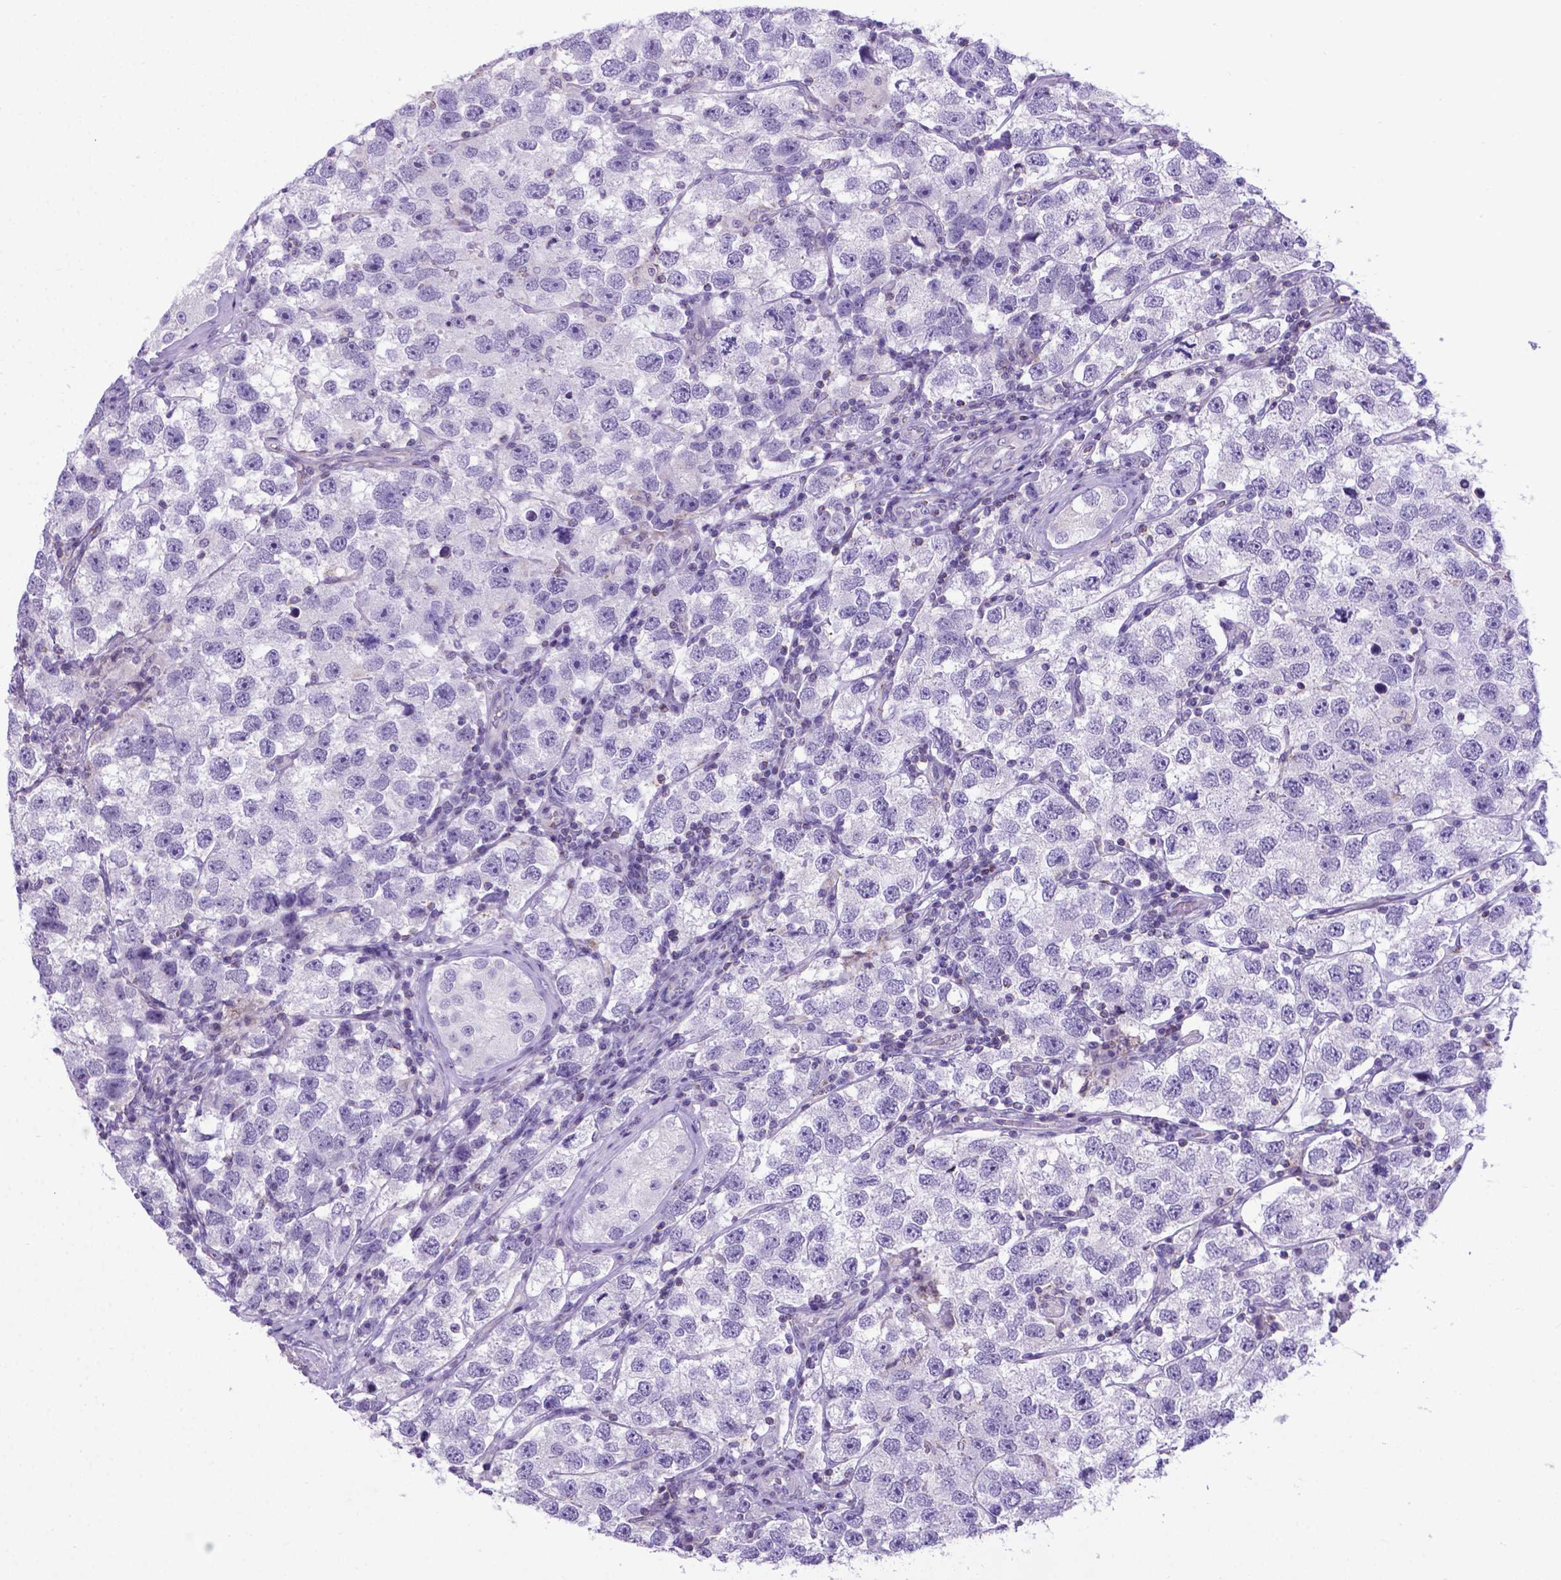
{"staining": {"intensity": "negative", "quantity": "none", "location": "none"}, "tissue": "testis cancer", "cell_type": "Tumor cells", "image_type": "cancer", "snomed": [{"axis": "morphology", "description": "Seminoma, NOS"}, {"axis": "topography", "description": "Testis"}], "caption": "Immunohistochemical staining of testis cancer shows no significant positivity in tumor cells.", "gene": "POU3F3", "patient": {"sex": "male", "age": 26}}